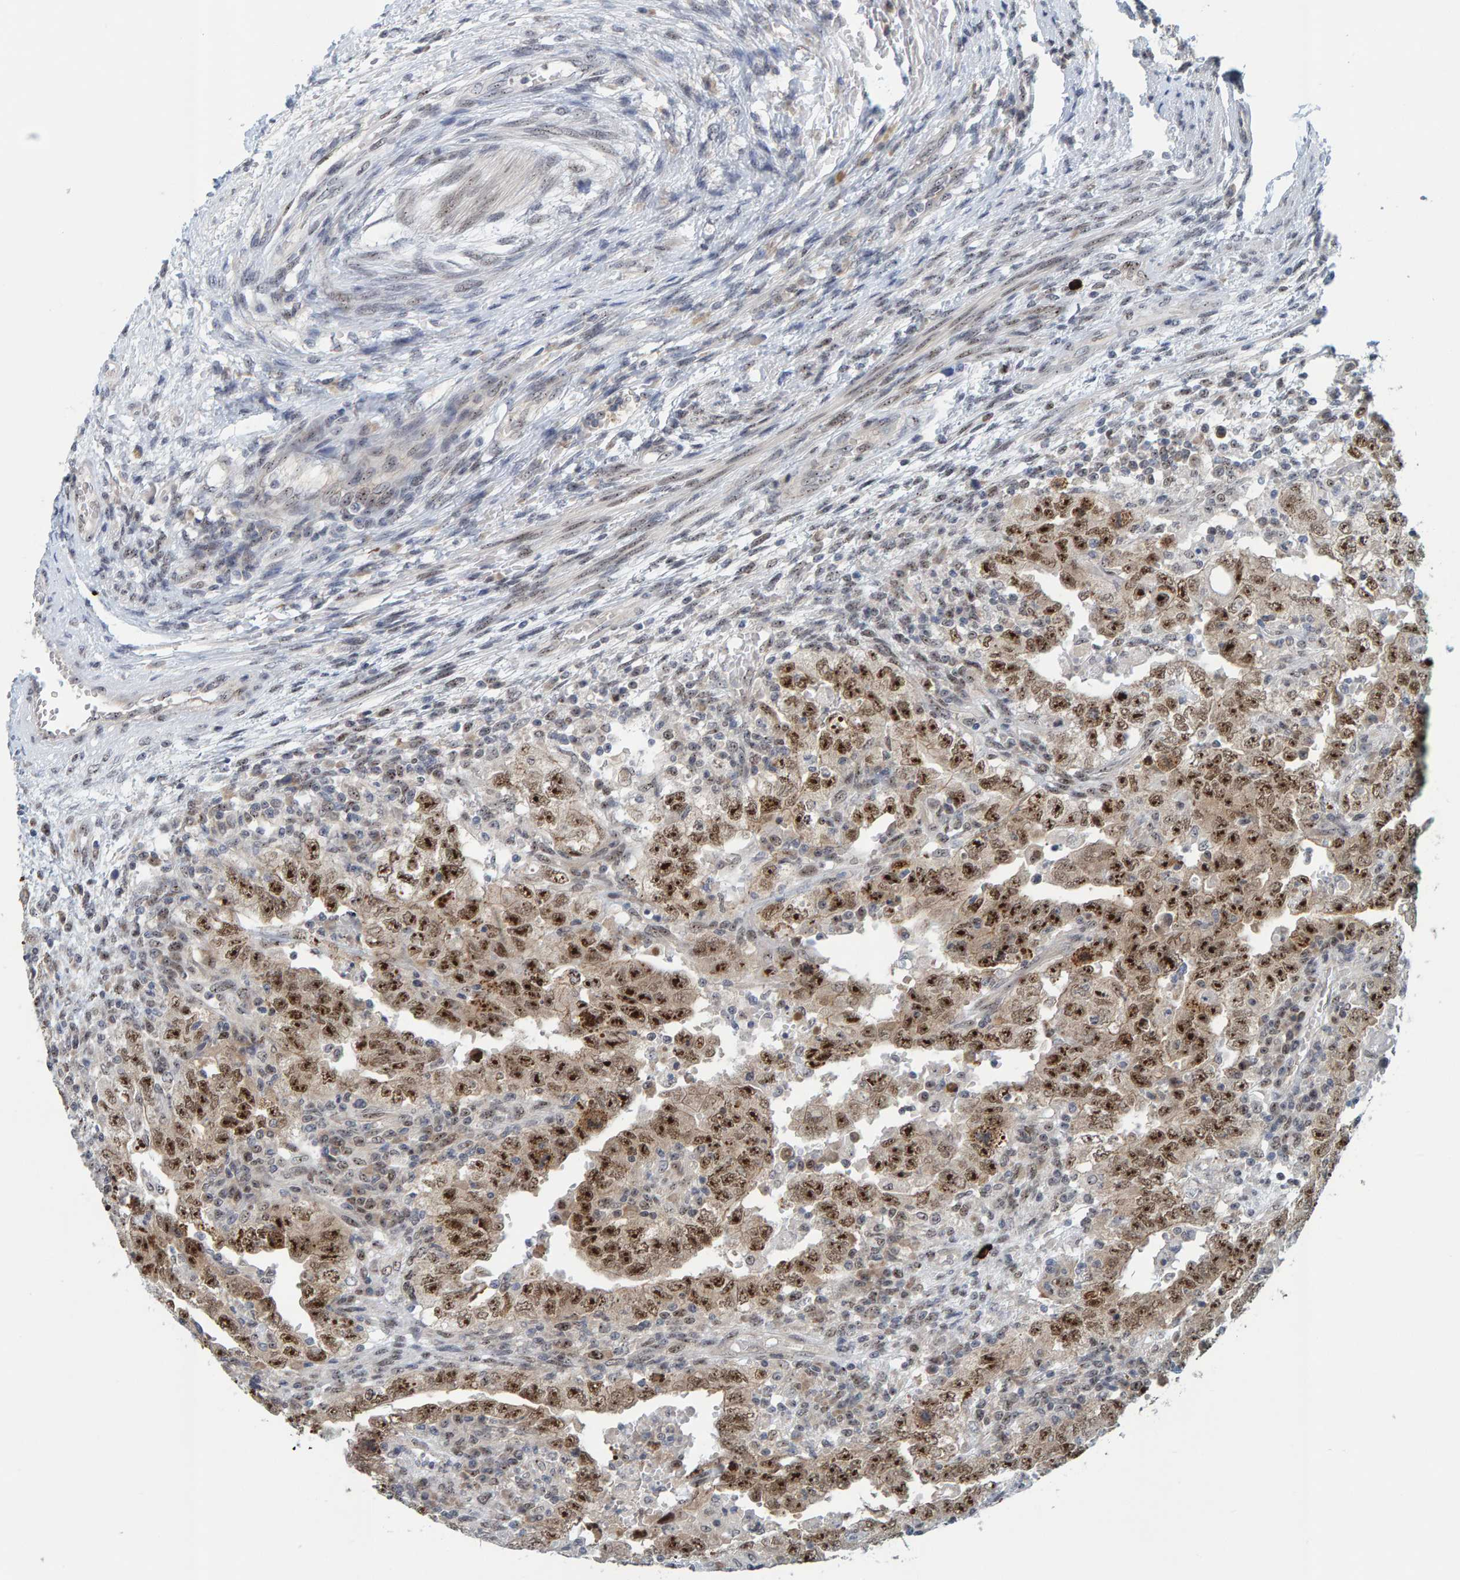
{"staining": {"intensity": "strong", "quantity": ">75%", "location": "cytoplasmic/membranous,nuclear"}, "tissue": "testis cancer", "cell_type": "Tumor cells", "image_type": "cancer", "snomed": [{"axis": "morphology", "description": "Carcinoma, Embryonal, NOS"}, {"axis": "topography", "description": "Testis"}], "caption": "Embryonal carcinoma (testis) stained with immunohistochemistry (IHC) demonstrates strong cytoplasmic/membranous and nuclear expression in approximately >75% of tumor cells. The staining was performed using DAB, with brown indicating positive protein expression. Nuclei are stained blue with hematoxylin.", "gene": "POLR1E", "patient": {"sex": "male", "age": 26}}